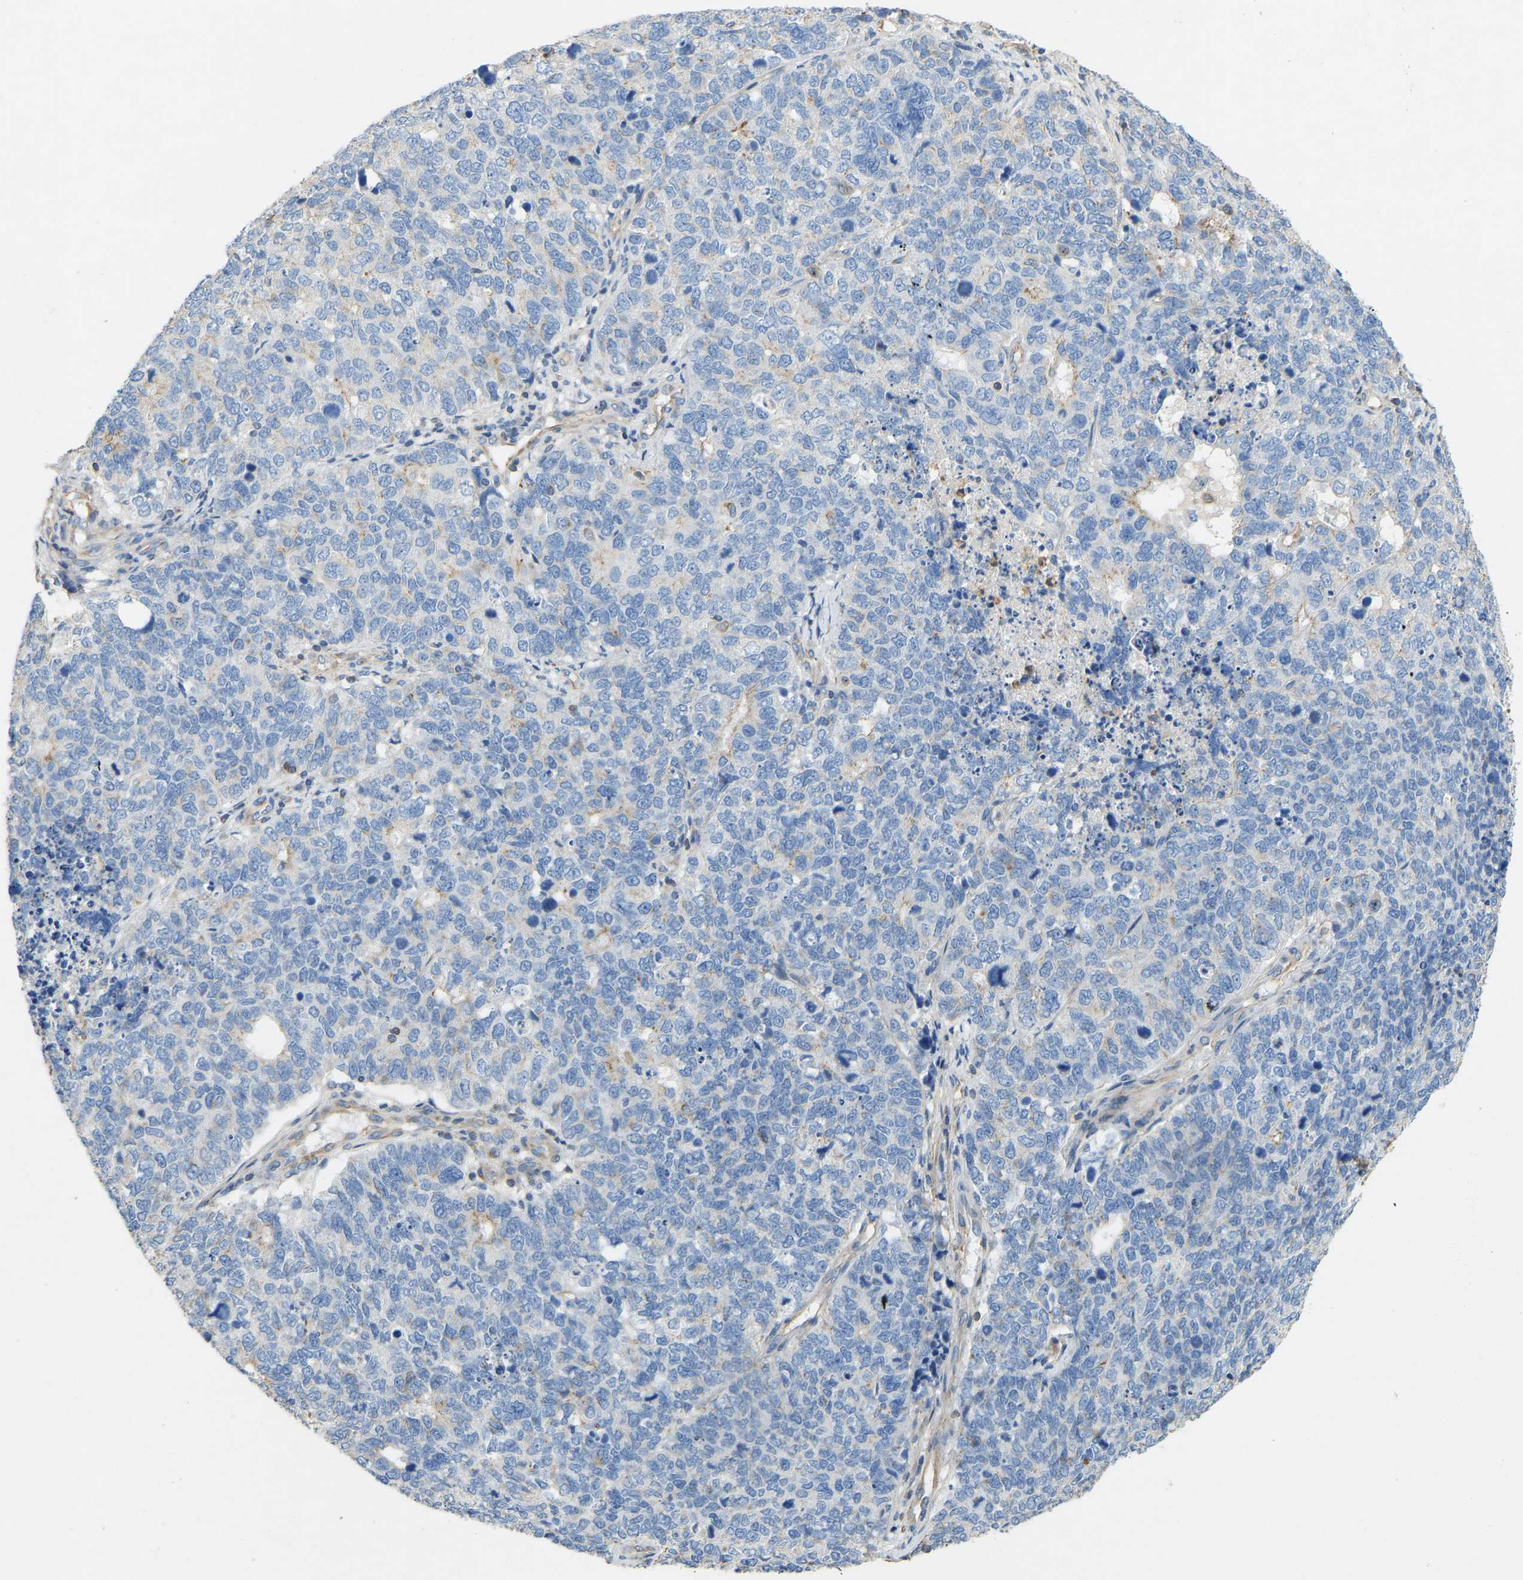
{"staining": {"intensity": "negative", "quantity": "none", "location": "none"}, "tissue": "cervical cancer", "cell_type": "Tumor cells", "image_type": "cancer", "snomed": [{"axis": "morphology", "description": "Squamous cell carcinoma, NOS"}, {"axis": "topography", "description": "Cervix"}], "caption": "The histopathology image reveals no staining of tumor cells in cervical cancer (squamous cell carcinoma).", "gene": "TECTA", "patient": {"sex": "female", "age": 63}}